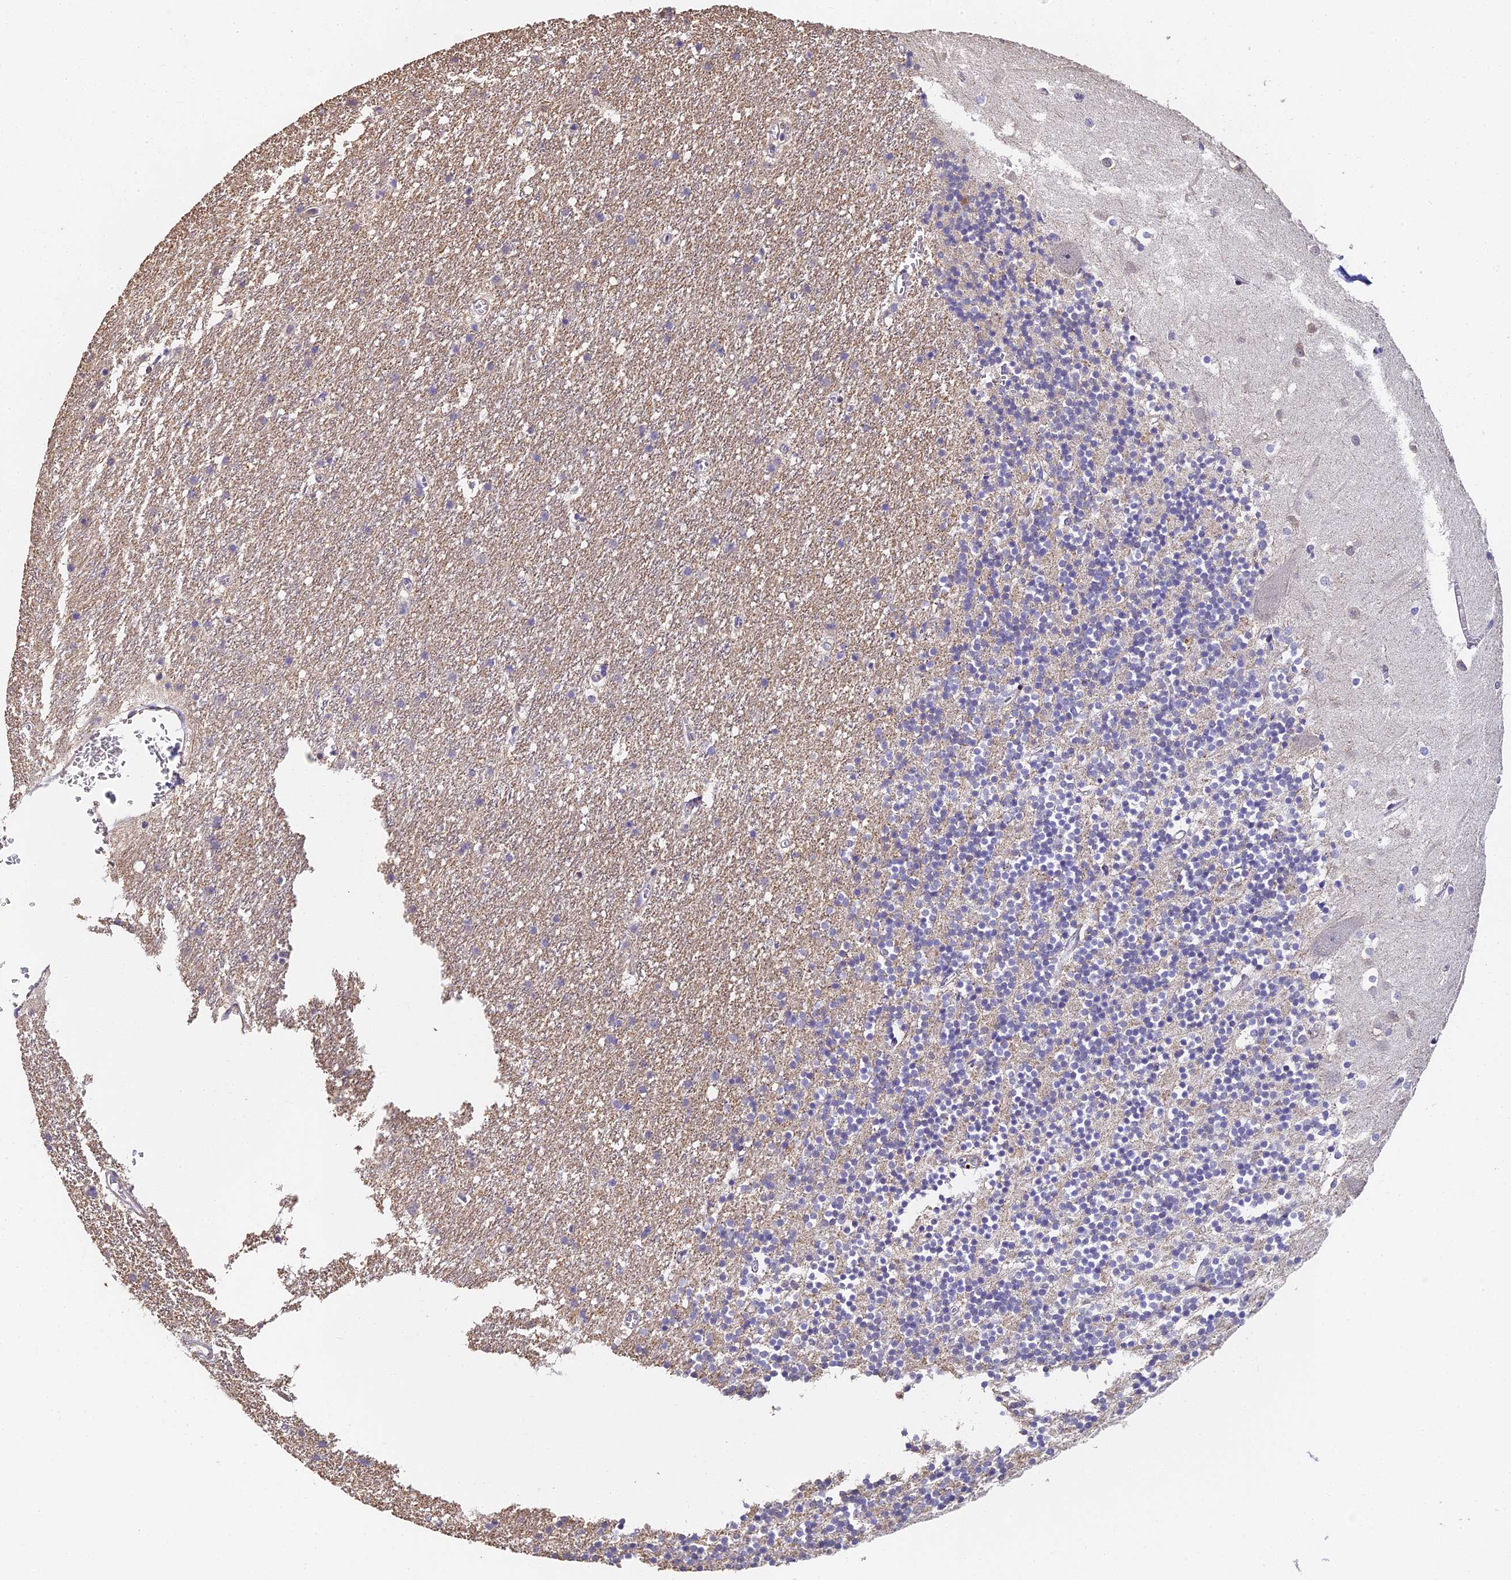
{"staining": {"intensity": "weak", "quantity": "25%-75%", "location": "cytoplasmic/membranous"}, "tissue": "cerebellum", "cell_type": "Cells in granular layer", "image_type": "normal", "snomed": [{"axis": "morphology", "description": "Normal tissue, NOS"}, {"axis": "topography", "description": "Cerebellum"}], "caption": "IHC staining of normal cerebellum, which exhibits low levels of weak cytoplasmic/membranous expression in about 25%-75% of cells in granular layer indicating weak cytoplasmic/membranous protein positivity. The staining was performed using DAB (brown) for protein detection and nuclei were counterstained in hematoxylin (blue).", "gene": "SLC11A1", "patient": {"sex": "male", "age": 54}}